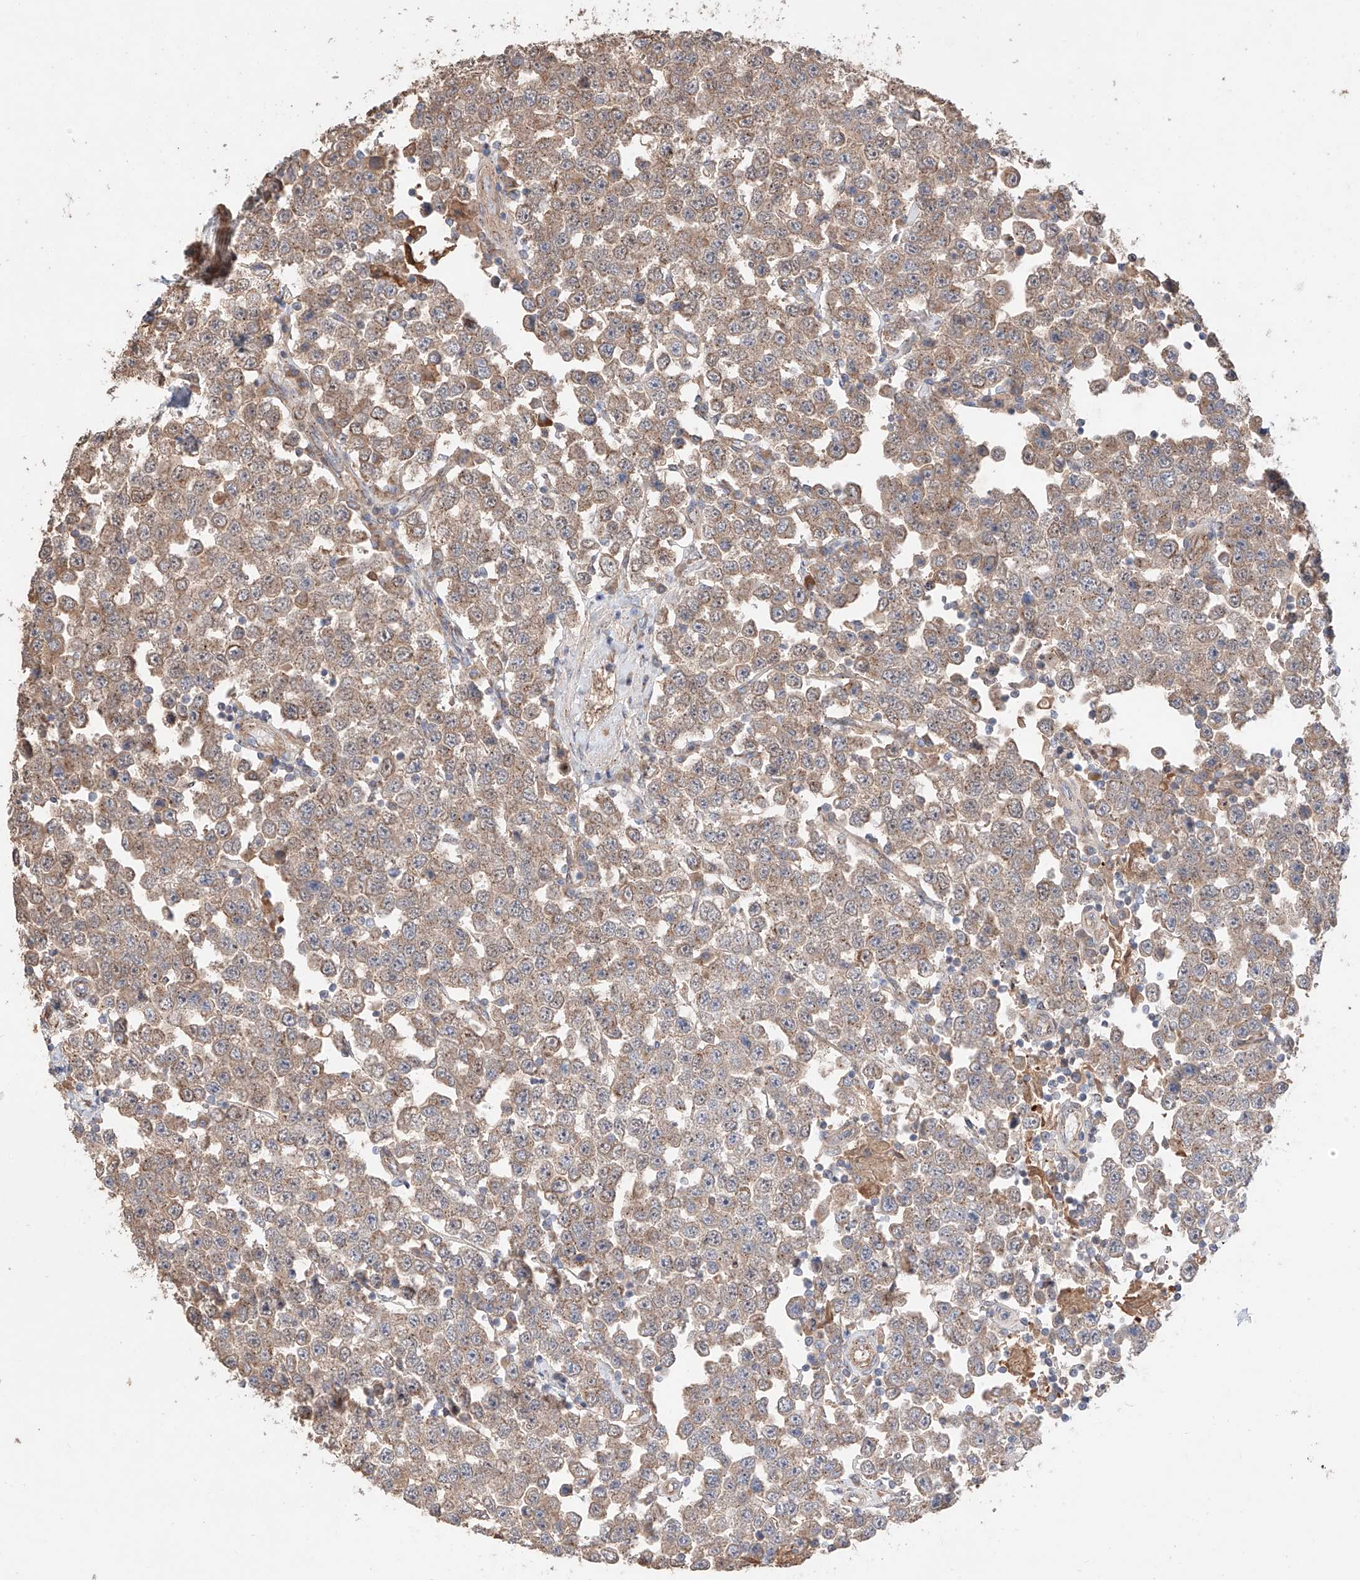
{"staining": {"intensity": "weak", "quantity": ">75%", "location": "cytoplasmic/membranous"}, "tissue": "testis cancer", "cell_type": "Tumor cells", "image_type": "cancer", "snomed": [{"axis": "morphology", "description": "Seminoma, NOS"}, {"axis": "topography", "description": "Testis"}], "caption": "A micrograph of human testis cancer stained for a protein exhibits weak cytoplasmic/membranous brown staining in tumor cells. The protein of interest is shown in brown color, while the nuclei are stained blue.", "gene": "MOSPD1", "patient": {"sex": "male", "age": 28}}